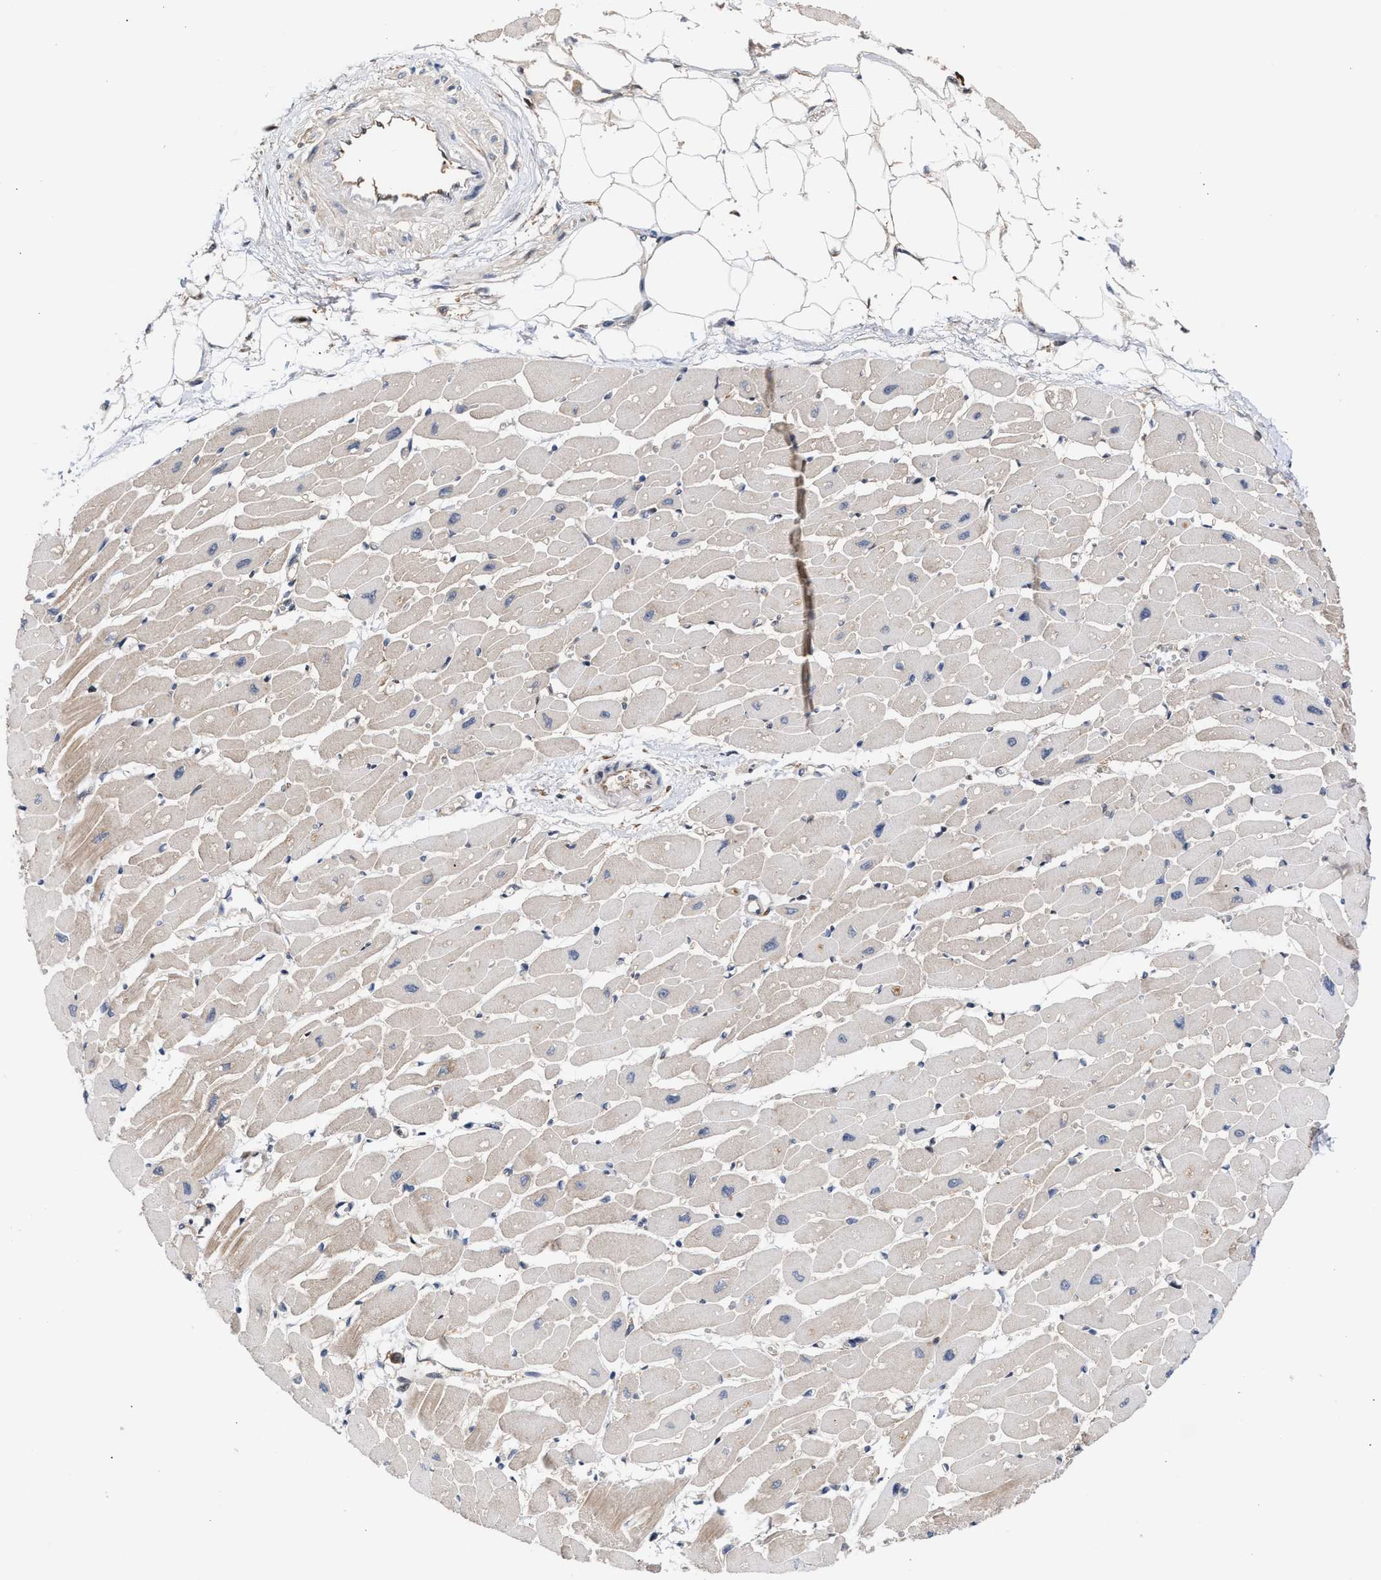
{"staining": {"intensity": "weak", "quantity": "<25%", "location": "cytoplasmic/membranous"}, "tissue": "heart muscle", "cell_type": "Cardiomyocytes", "image_type": "normal", "snomed": [{"axis": "morphology", "description": "Normal tissue, NOS"}, {"axis": "topography", "description": "Heart"}], "caption": "IHC image of unremarkable heart muscle stained for a protein (brown), which demonstrates no positivity in cardiomyocytes. (Brightfield microscopy of DAB IHC at high magnification).", "gene": "TP53I3", "patient": {"sex": "female", "age": 54}}